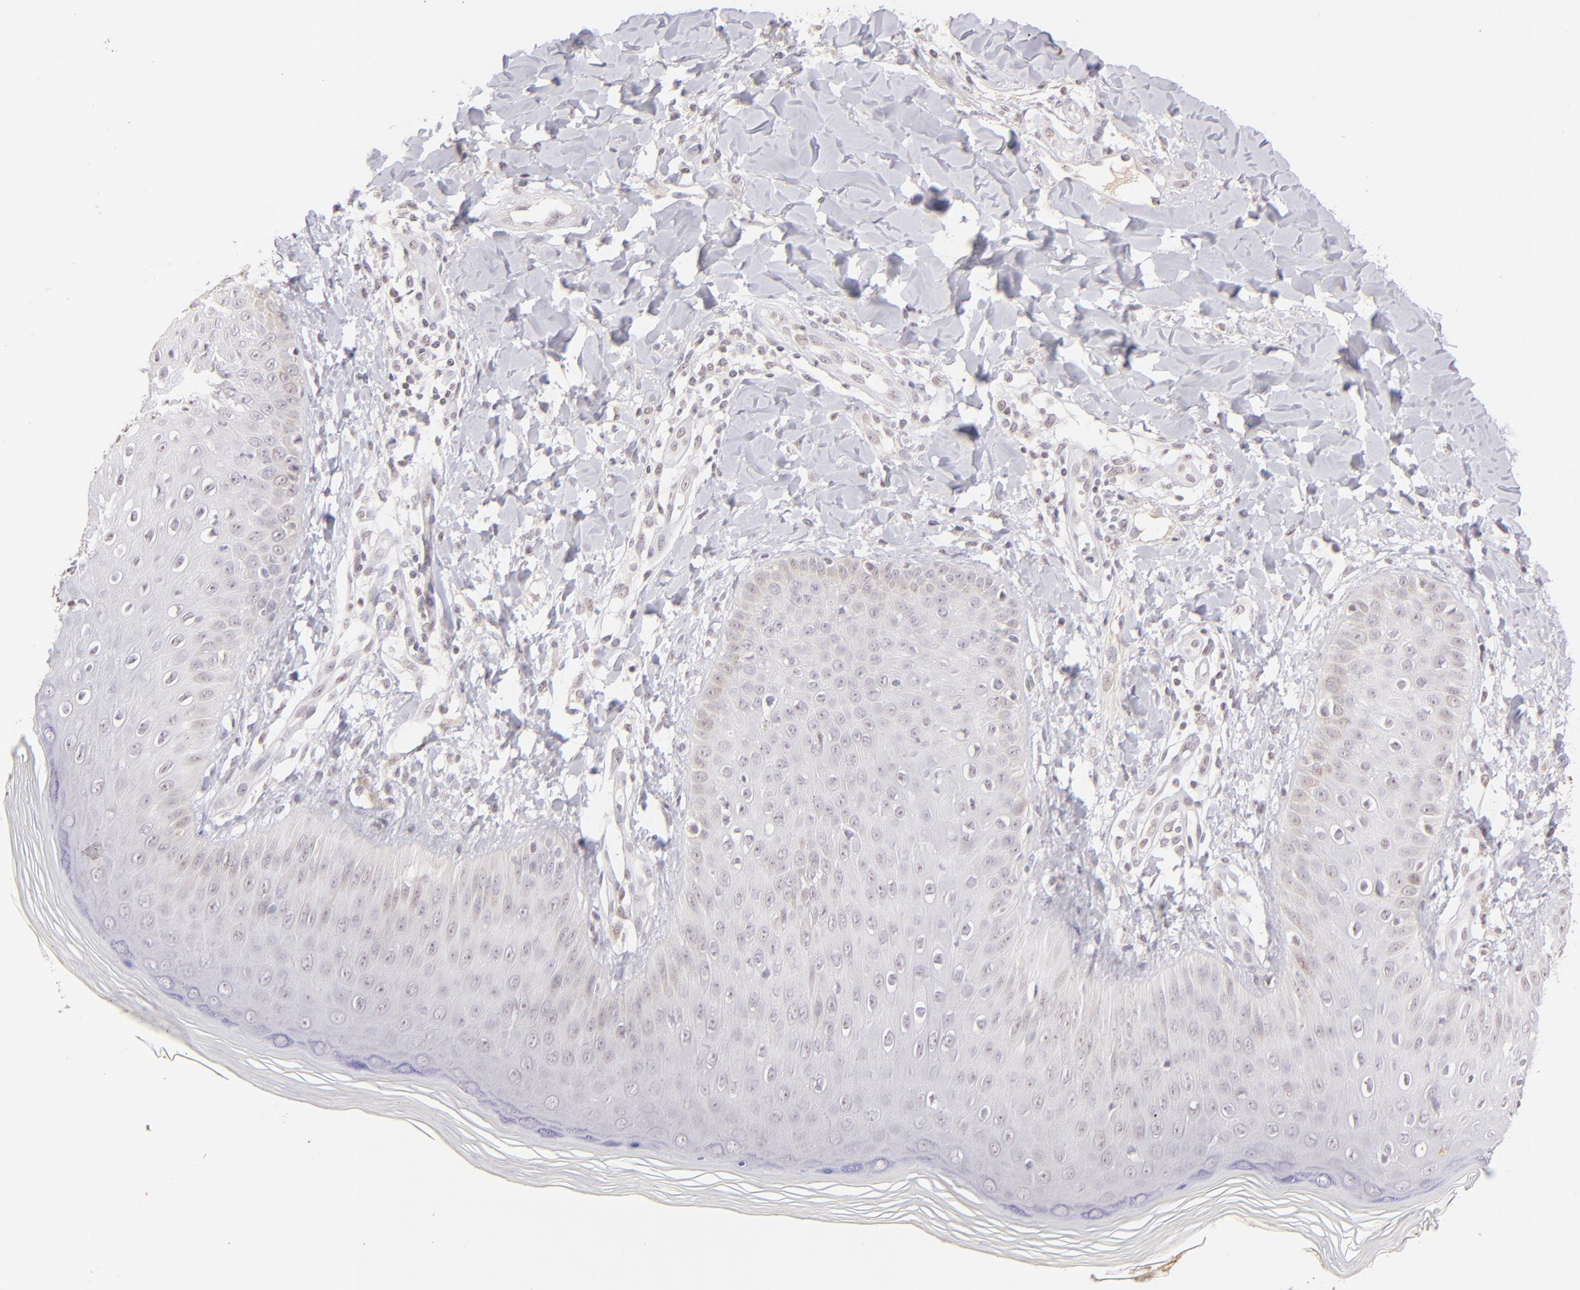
{"staining": {"intensity": "weak", "quantity": "<25%", "location": "cytoplasmic/membranous"}, "tissue": "skin", "cell_type": "Epidermal cells", "image_type": "normal", "snomed": [{"axis": "morphology", "description": "Normal tissue, NOS"}, {"axis": "morphology", "description": "Inflammation, NOS"}, {"axis": "topography", "description": "Soft tissue"}, {"axis": "topography", "description": "Anal"}], "caption": "Image shows no significant protein staining in epidermal cells of benign skin. (Brightfield microscopy of DAB immunohistochemistry (IHC) at high magnification).", "gene": "MAGEA1", "patient": {"sex": "female", "age": 15}}